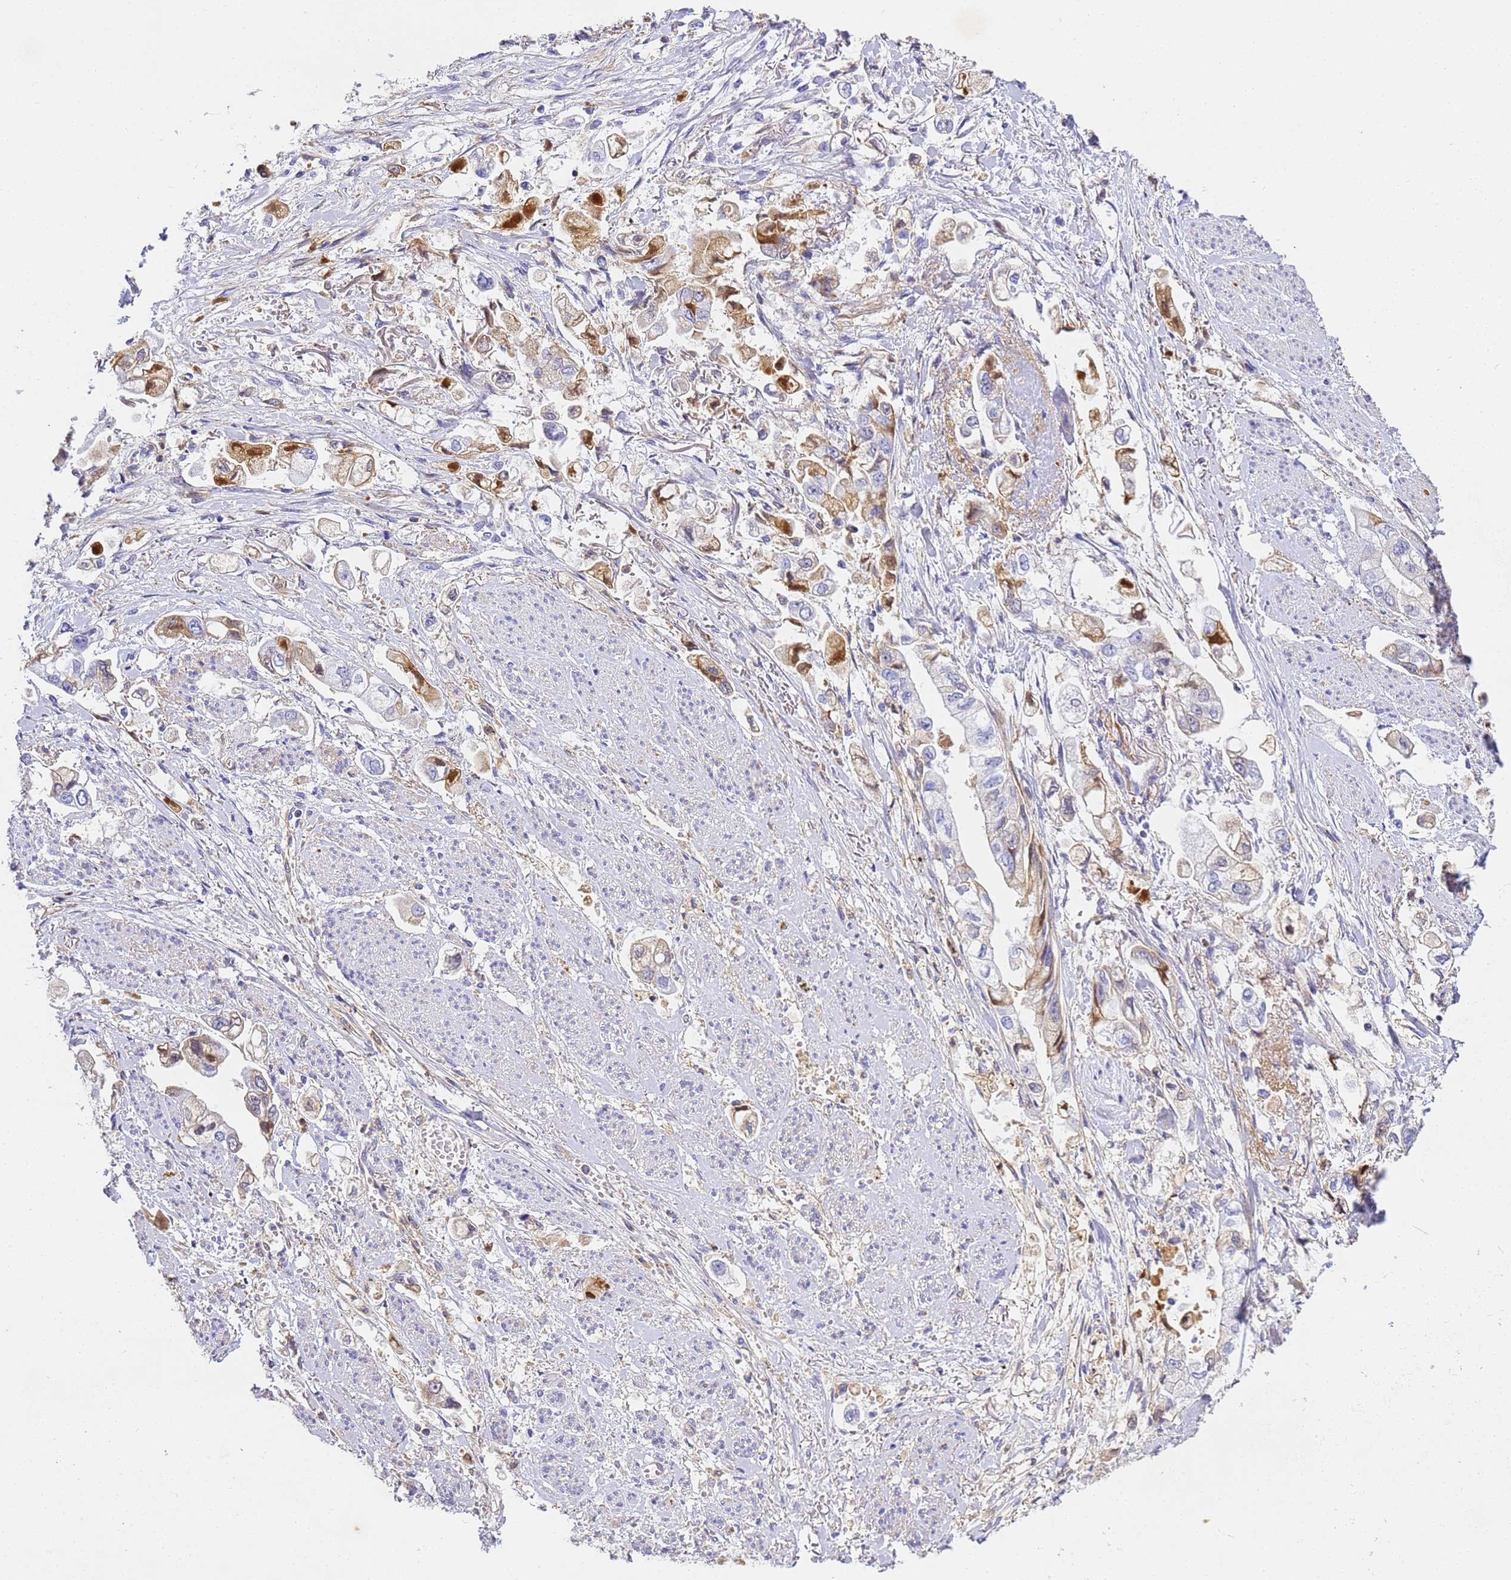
{"staining": {"intensity": "moderate", "quantity": "<25%", "location": "cytoplasmic/membranous"}, "tissue": "stomach cancer", "cell_type": "Tumor cells", "image_type": "cancer", "snomed": [{"axis": "morphology", "description": "Adenocarcinoma, NOS"}, {"axis": "topography", "description": "Stomach"}], "caption": "This is a histology image of immunohistochemistry staining of adenocarcinoma (stomach), which shows moderate expression in the cytoplasmic/membranous of tumor cells.", "gene": "CFHR2", "patient": {"sex": "male", "age": 62}}